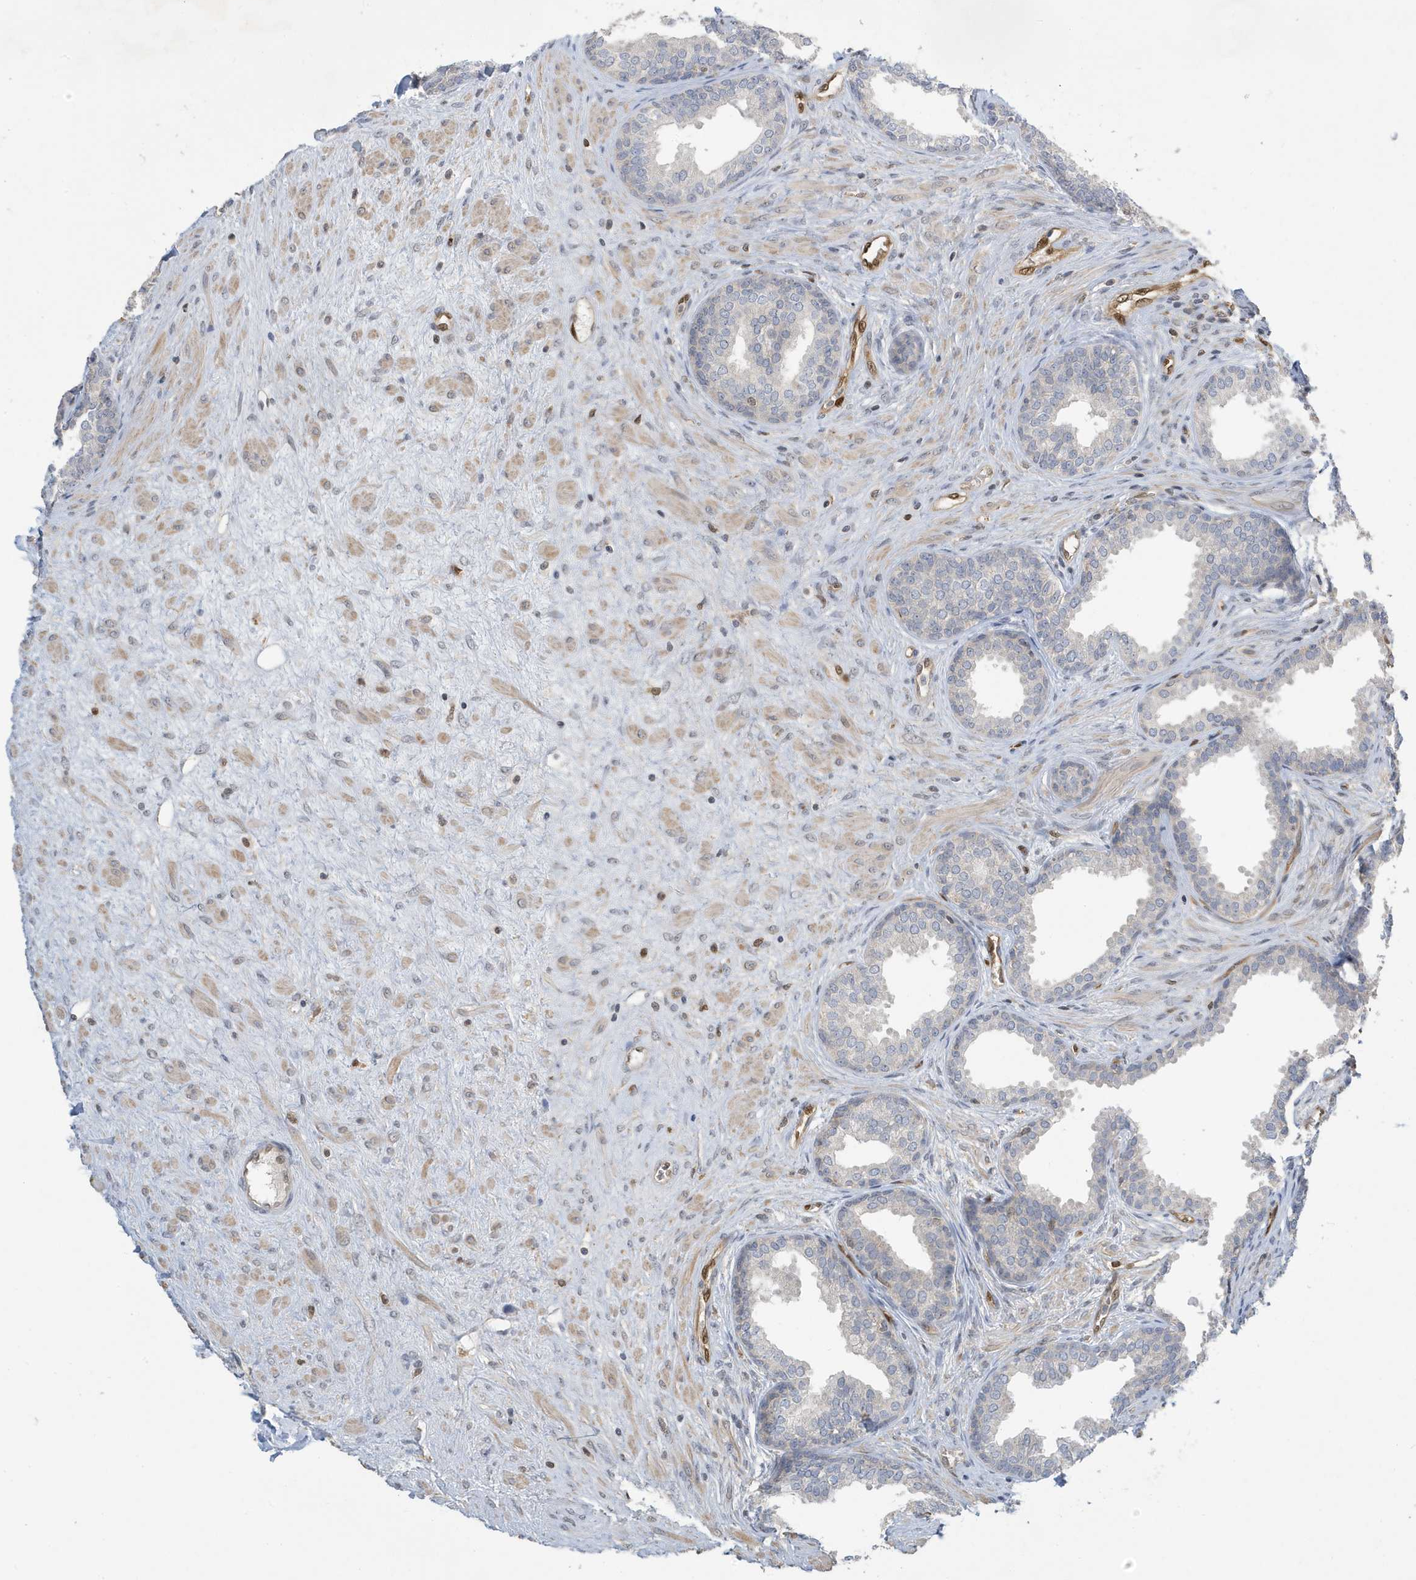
{"staining": {"intensity": "negative", "quantity": "none", "location": "none"}, "tissue": "prostate", "cell_type": "Glandular cells", "image_type": "normal", "snomed": [{"axis": "morphology", "description": "Normal tissue, NOS"}, {"axis": "topography", "description": "Prostate"}], "caption": "Glandular cells are negative for brown protein staining in normal prostate. Brightfield microscopy of immunohistochemistry stained with DAB (3,3'-diaminobenzidine) (brown) and hematoxylin (blue), captured at high magnification.", "gene": "NCOA7", "patient": {"sex": "male", "age": 76}}